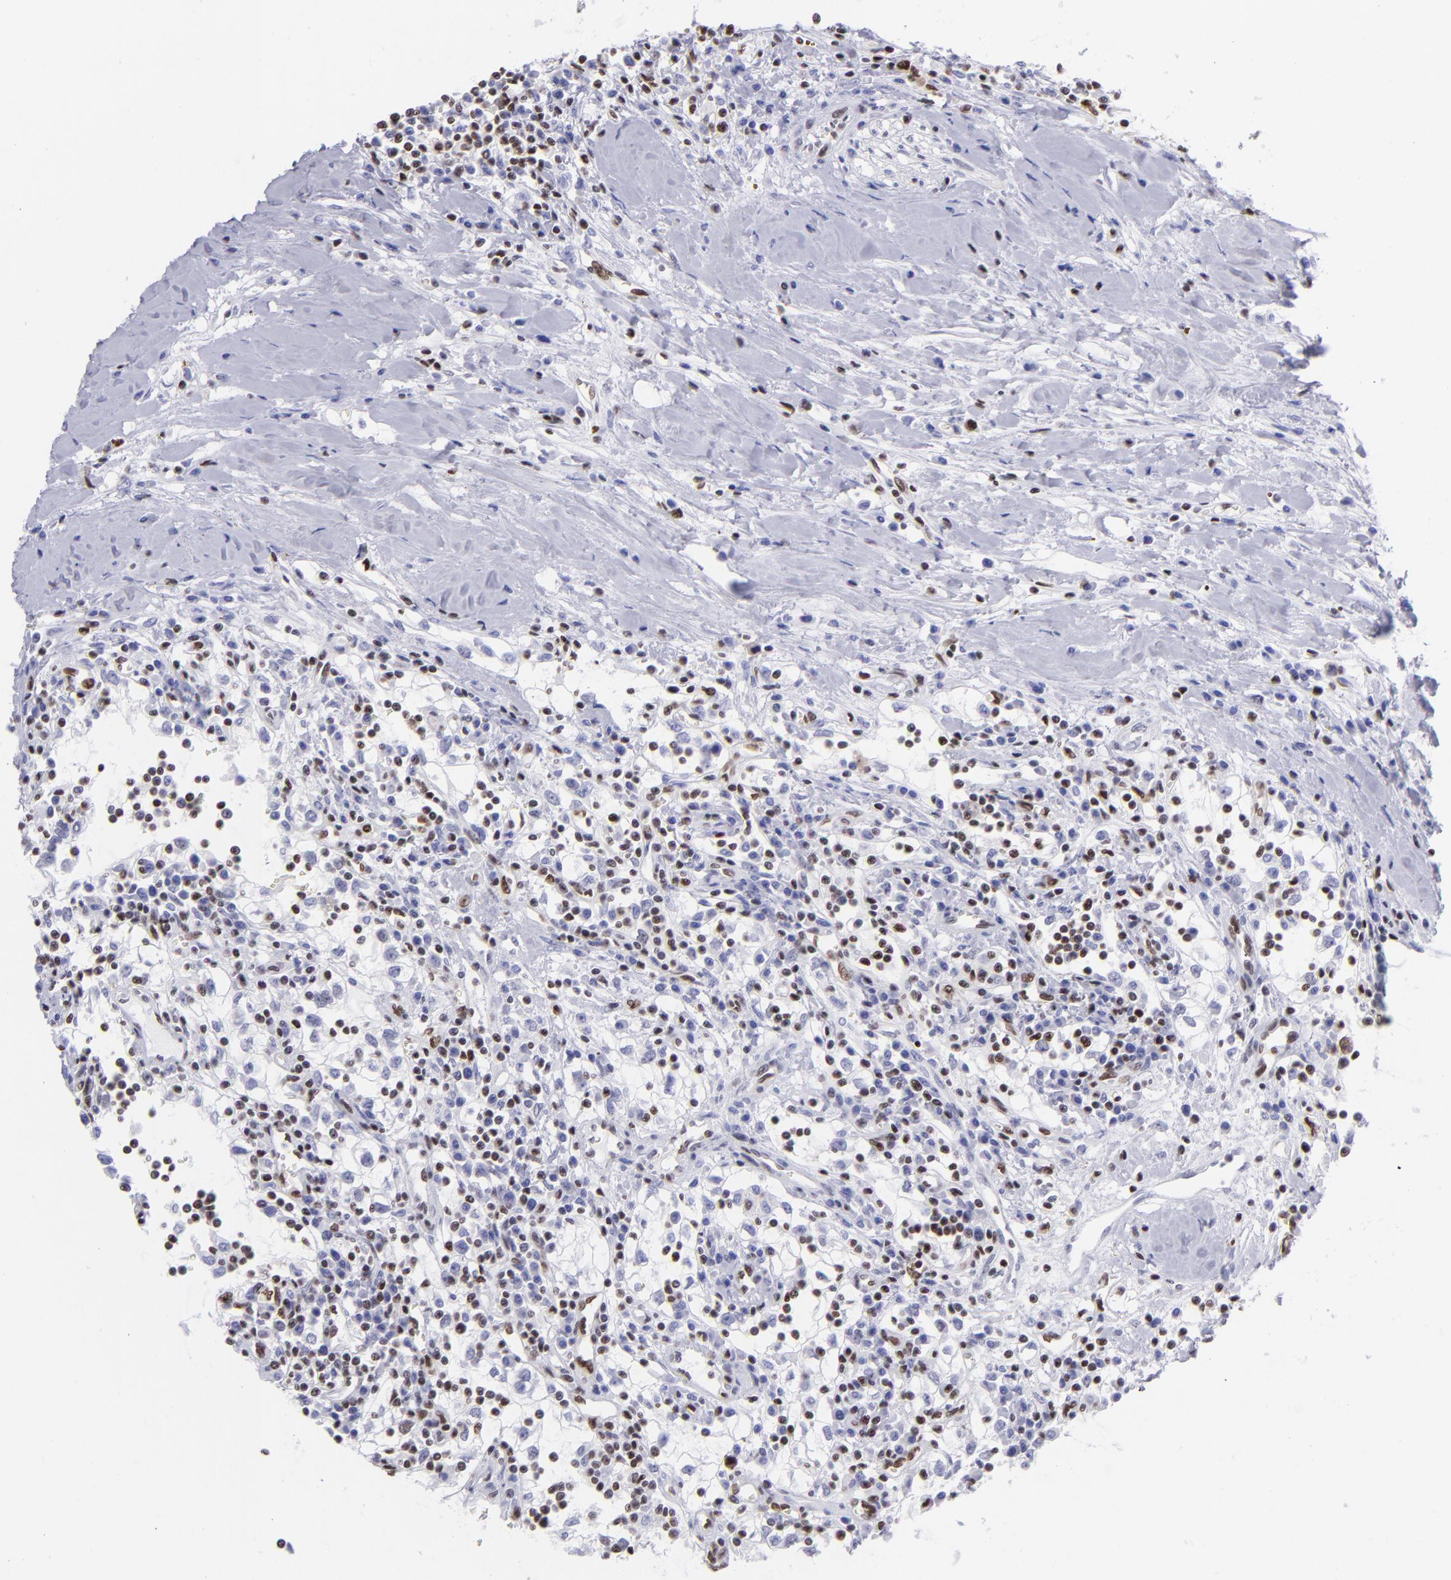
{"staining": {"intensity": "negative", "quantity": "none", "location": "none"}, "tissue": "renal cancer", "cell_type": "Tumor cells", "image_type": "cancer", "snomed": [{"axis": "morphology", "description": "Adenocarcinoma, NOS"}, {"axis": "topography", "description": "Kidney"}], "caption": "Tumor cells are negative for protein expression in human renal cancer (adenocarcinoma). The staining is performed using DAB (3,3'-diaminobenzidine) brown chromogen with nuclei counter-stained in using hematoxylin.", "gene": "ETS1", "patient": {"sex": "male", "age": 82}}